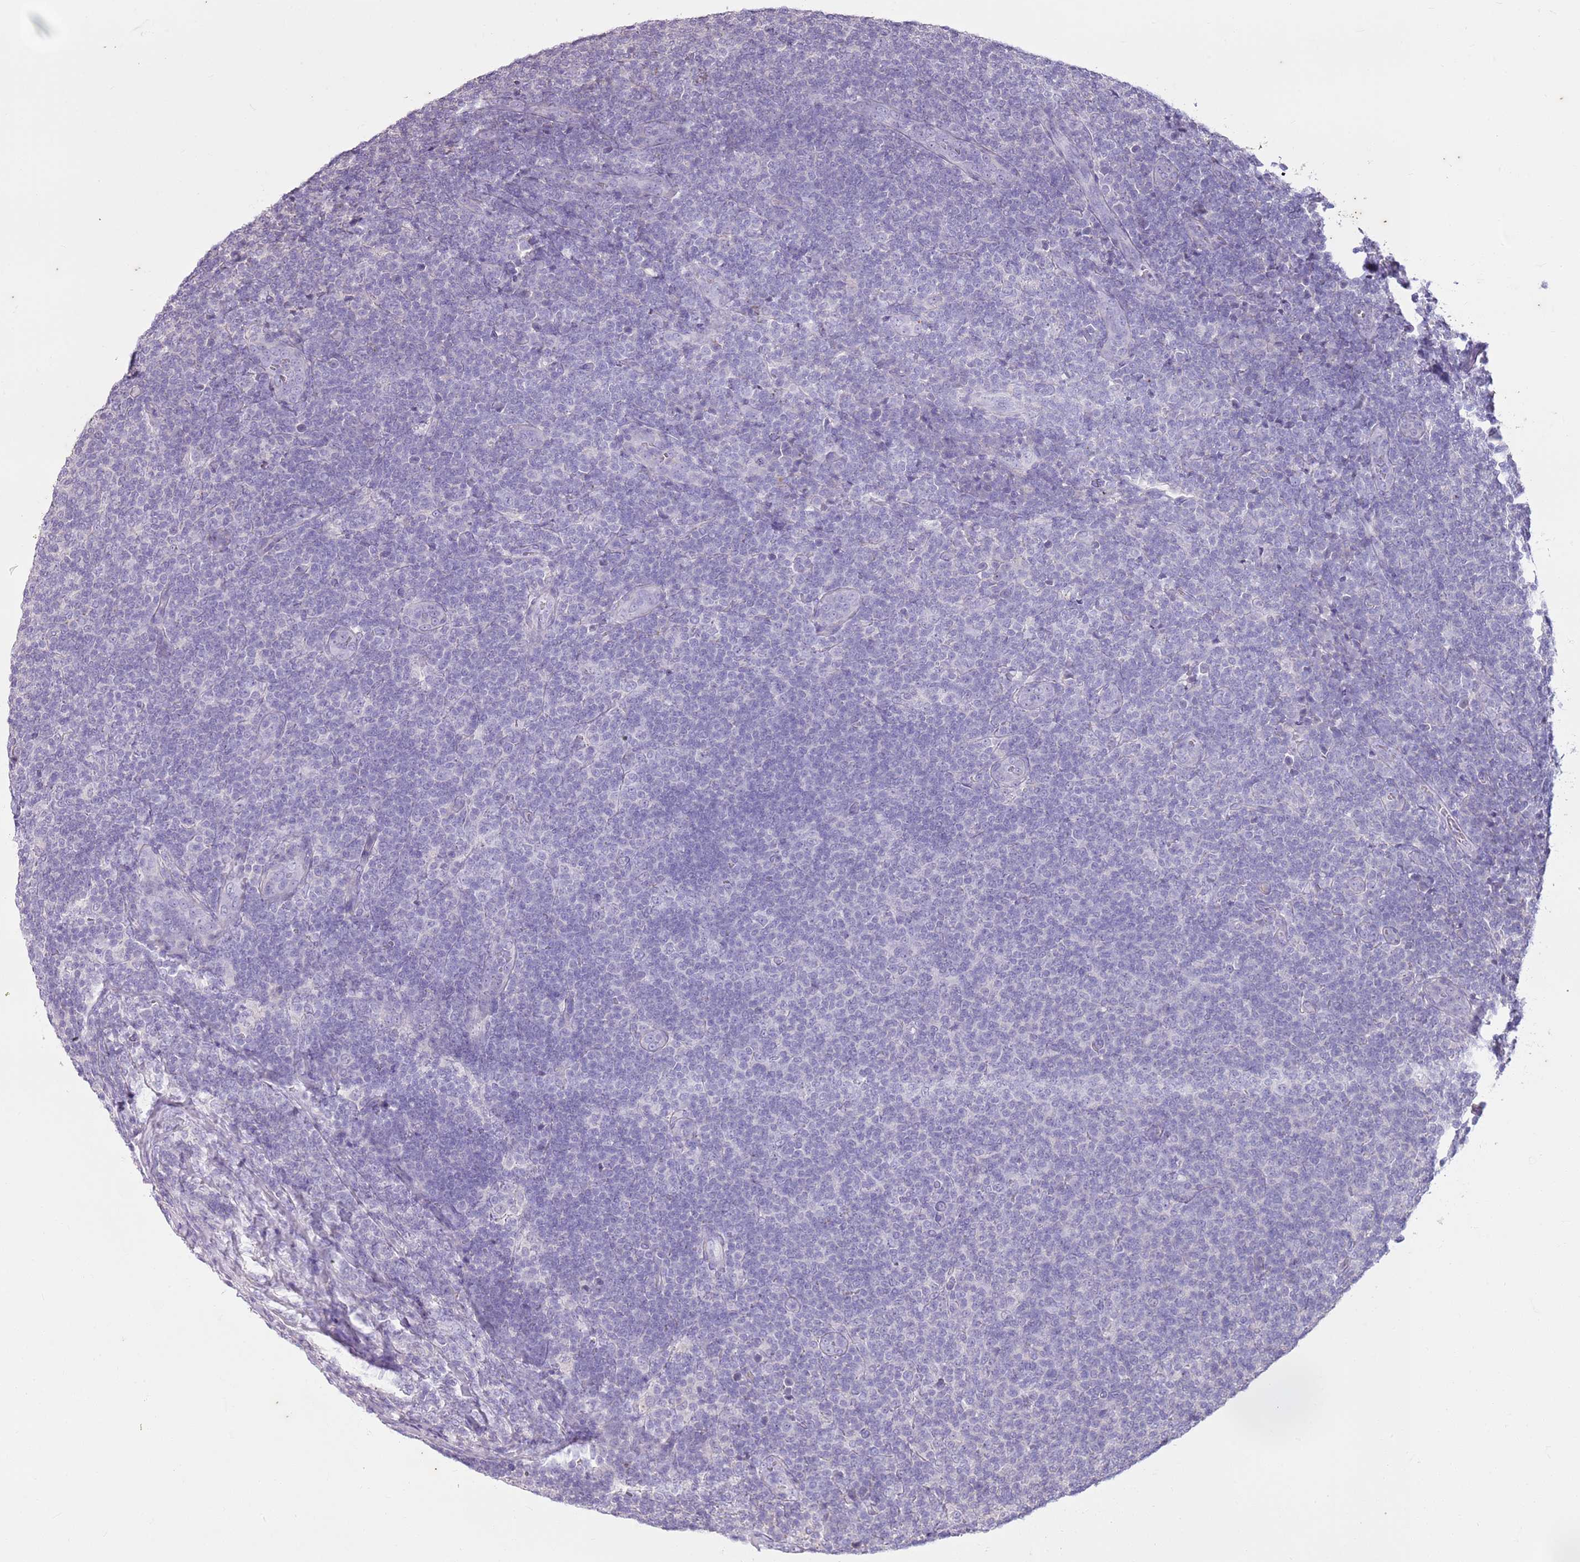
{"staining": {"intensity": "negative", "quantity": "none", "location": "none"}, "tissue": "lymphoma", "cell_type": "Tumor cells", "image_type": "cancer", "snomed": [{"axis": "morphology", "description": "Malignant lymphoma, non-Hodgkin's type, Low grade"}, {"axis": "topography", "description": "Lymph node"}], "caption": "Low-grade malignant lymphoma, non-Hodgkin's type was stained to show a protein in brown. There is no significant expression in tumor cells.", "gene": "CNPPD1", "patient": {"sex": "male", "age": 66}}